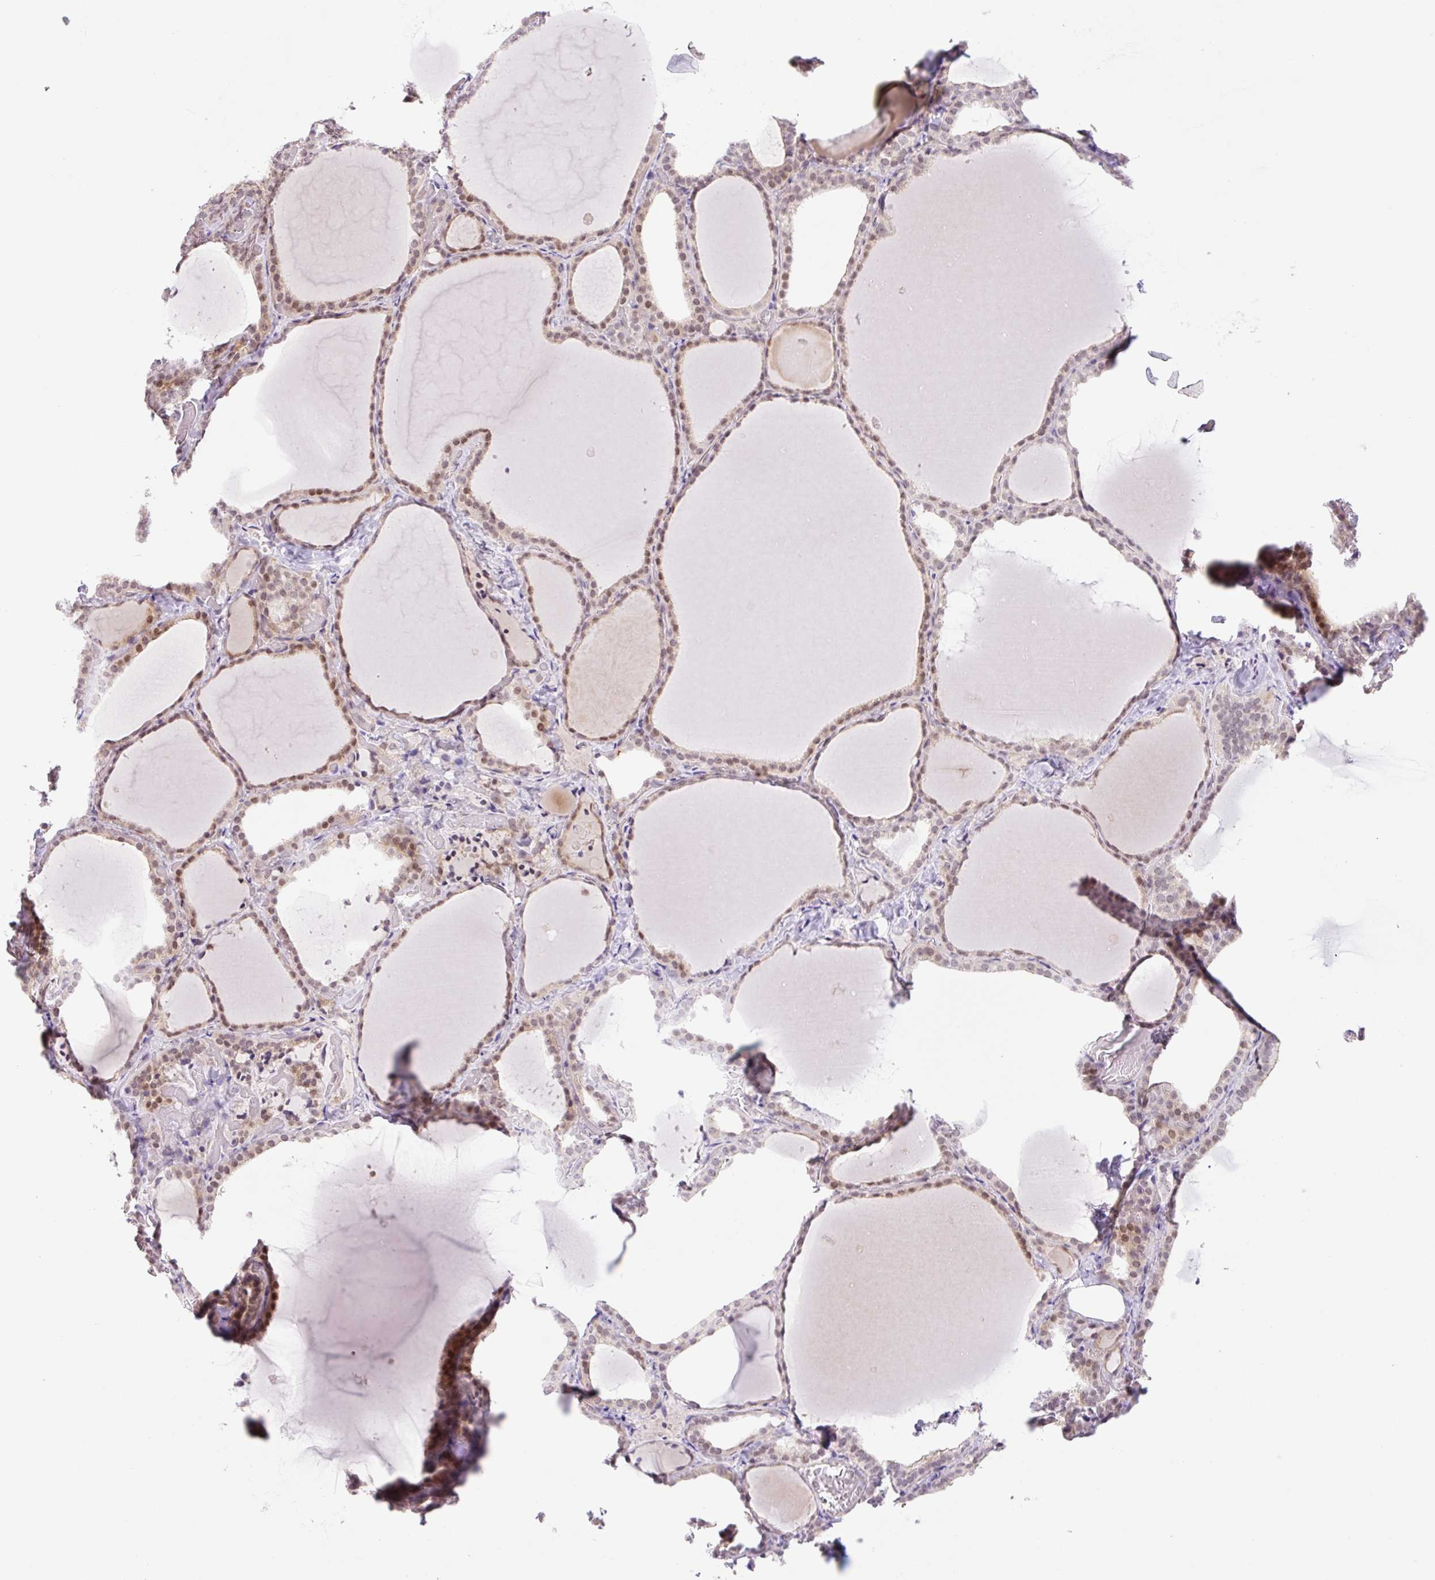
{"staining": {"intensity": "moderate", "quantity": "25%-75%", "location": "nuclear"}, "tissue": "thyroid gland", "cell_type": "Glandular cells", "image_type": "normal", "snomed": [{"axis": "morphology", "description": "Normal tissue, NOS"}, {"axis": "topography", "description": "Thyroid gland"}], "caption": "Protein staining of normal thyroid gland shows moderate nuclear expression in about 25%-75% of glandular cells. Immunohistochemistry stains the protein of interest in brown and the nuclei are stained blue.", "gene": "ICE1", "patient": {"sex": "female", "age": 22}}